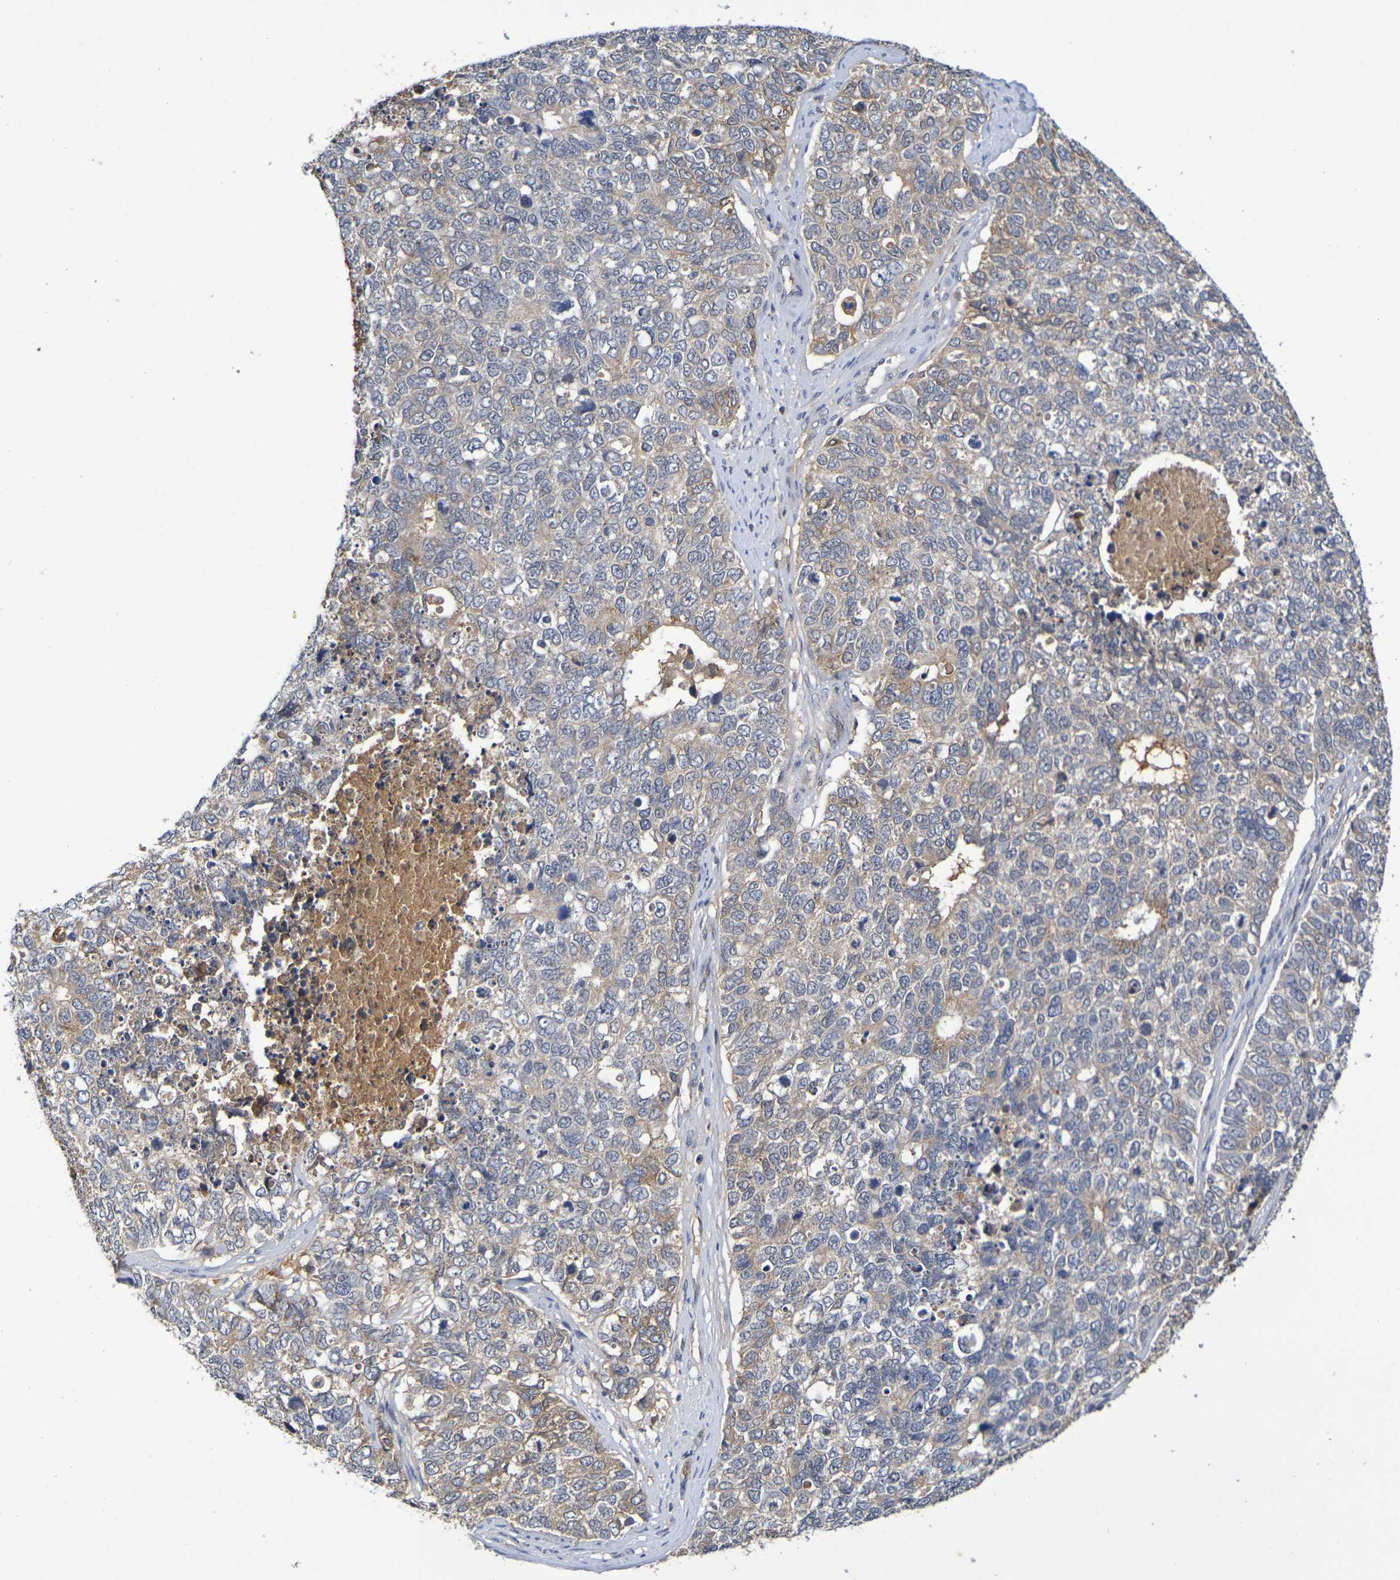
{"staining": {"intensity": "moderate", "quantity": "25%-75%", "location": "cytoplasmic/membranous"}, "tissue": "cervical cancer", "cell_type": "Tumor cells", "image_type": "cancer", "snomed": [{"axis": "morphology", "description": "Squamous cell carcinoma, NOS"}, {"axis": "topography", "description": "Cervix"}], "caption": "The micrograph reveals staining of cervical cancer (squamous cell carcinoma), revealing moderate cytoplasmic/membranous protein staining (brown color) within tumor cells.", "gene": "TERF2", "patient": {"sex": "female", "age": 63}}